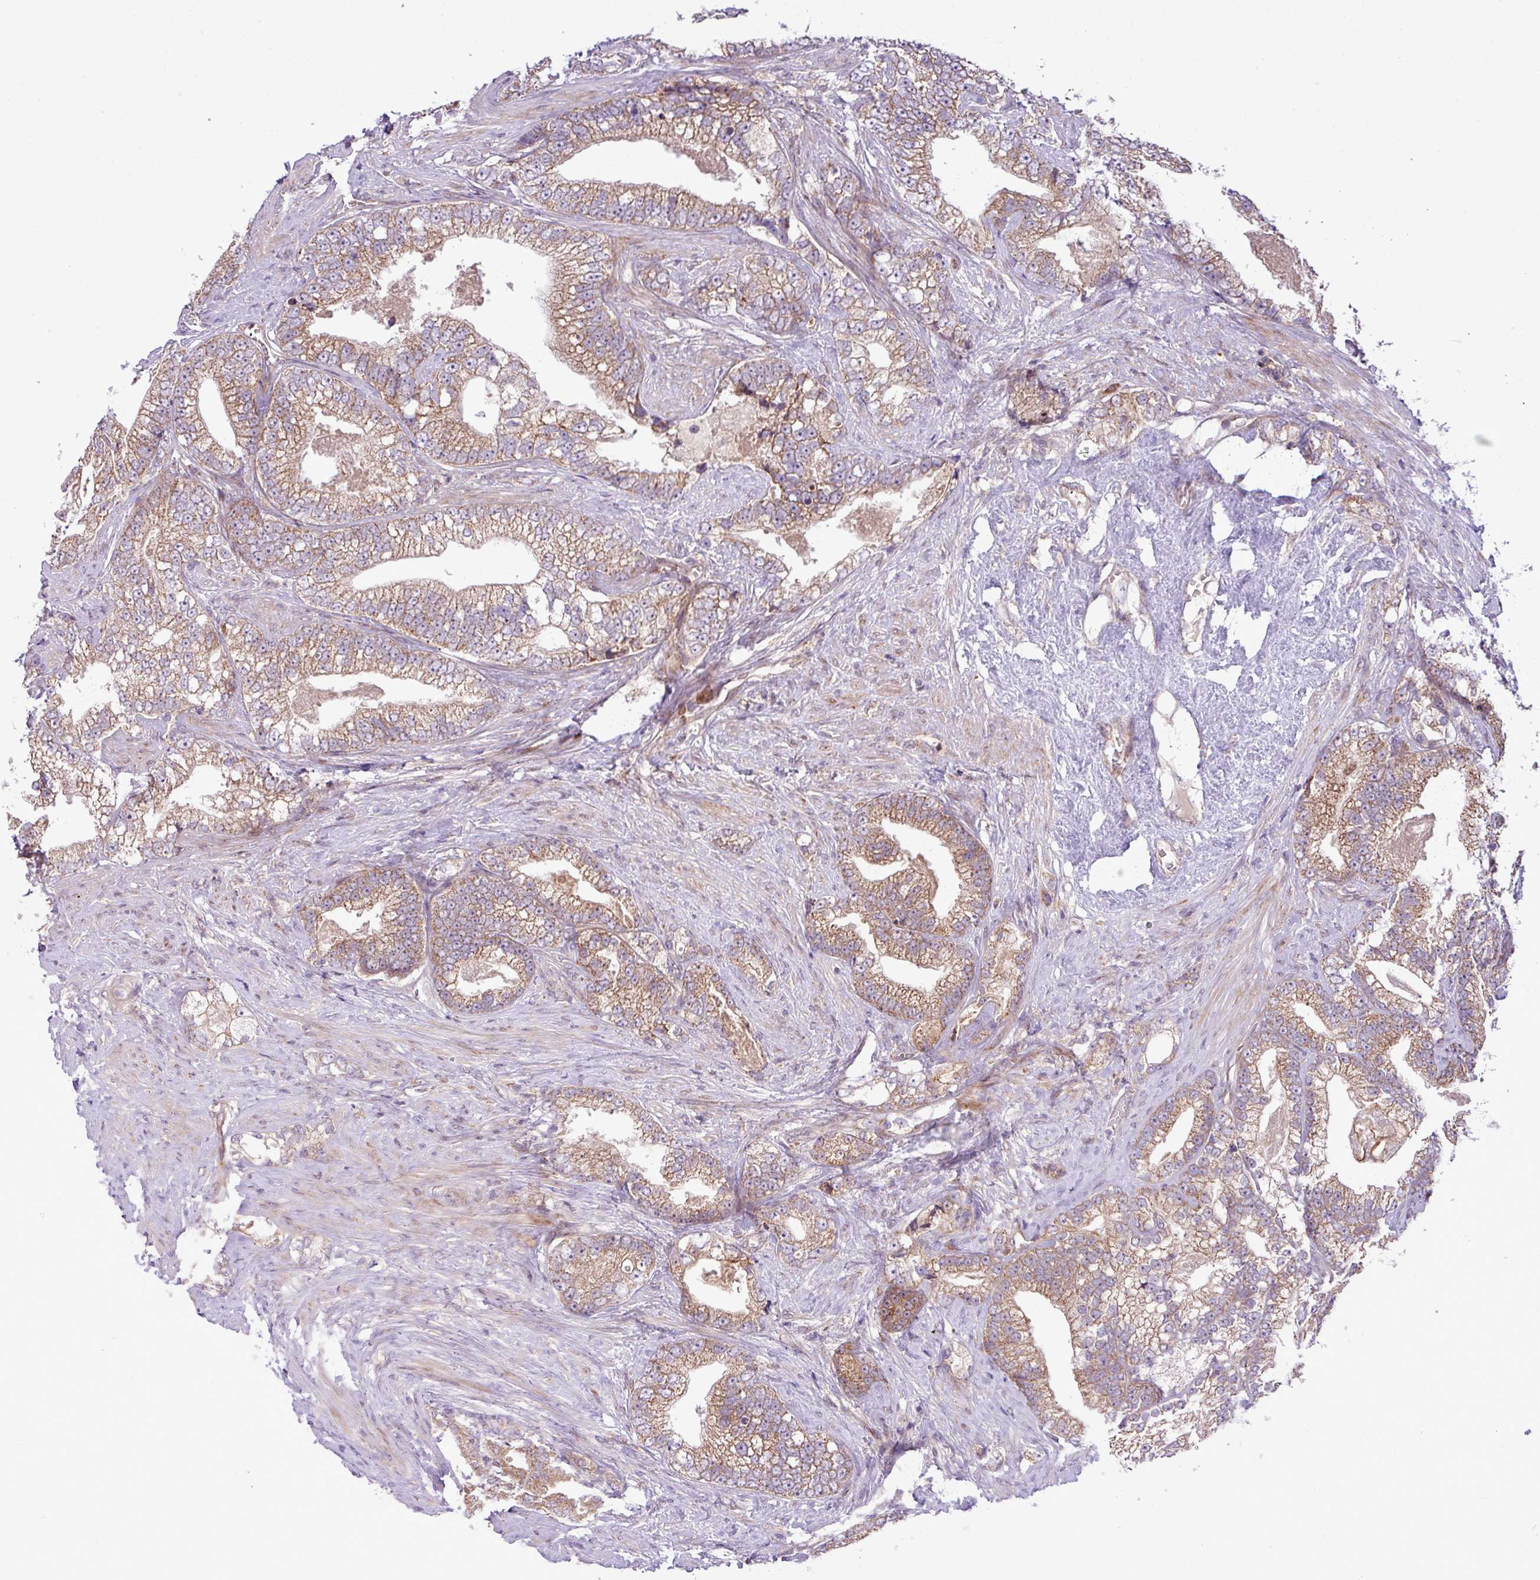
{"staining": {"intensity": "moderate", "quantity": ">75%", "location": "cytoplasmic/membranous"}, "tissue": "prostate cancer", "cell_type": "Tumor cells", "image_type": "cancer", "snomed": [{"axis": "morphology", "description": "Adenocarcinoma, High grade"}, {"axis": "topography", "description": "Prostate and seminal vesicle, NOS"}], "caption": "Immunohistochemistry (IHC) of prostate adenocarcinoma (high-grade) demonstrates medium levels of moderate cytoplasmic/membranous positivity in approximately >75% of tumor cells.", "gene": "B3GNT9", "patient": {"sex": "male", "age": 67}}